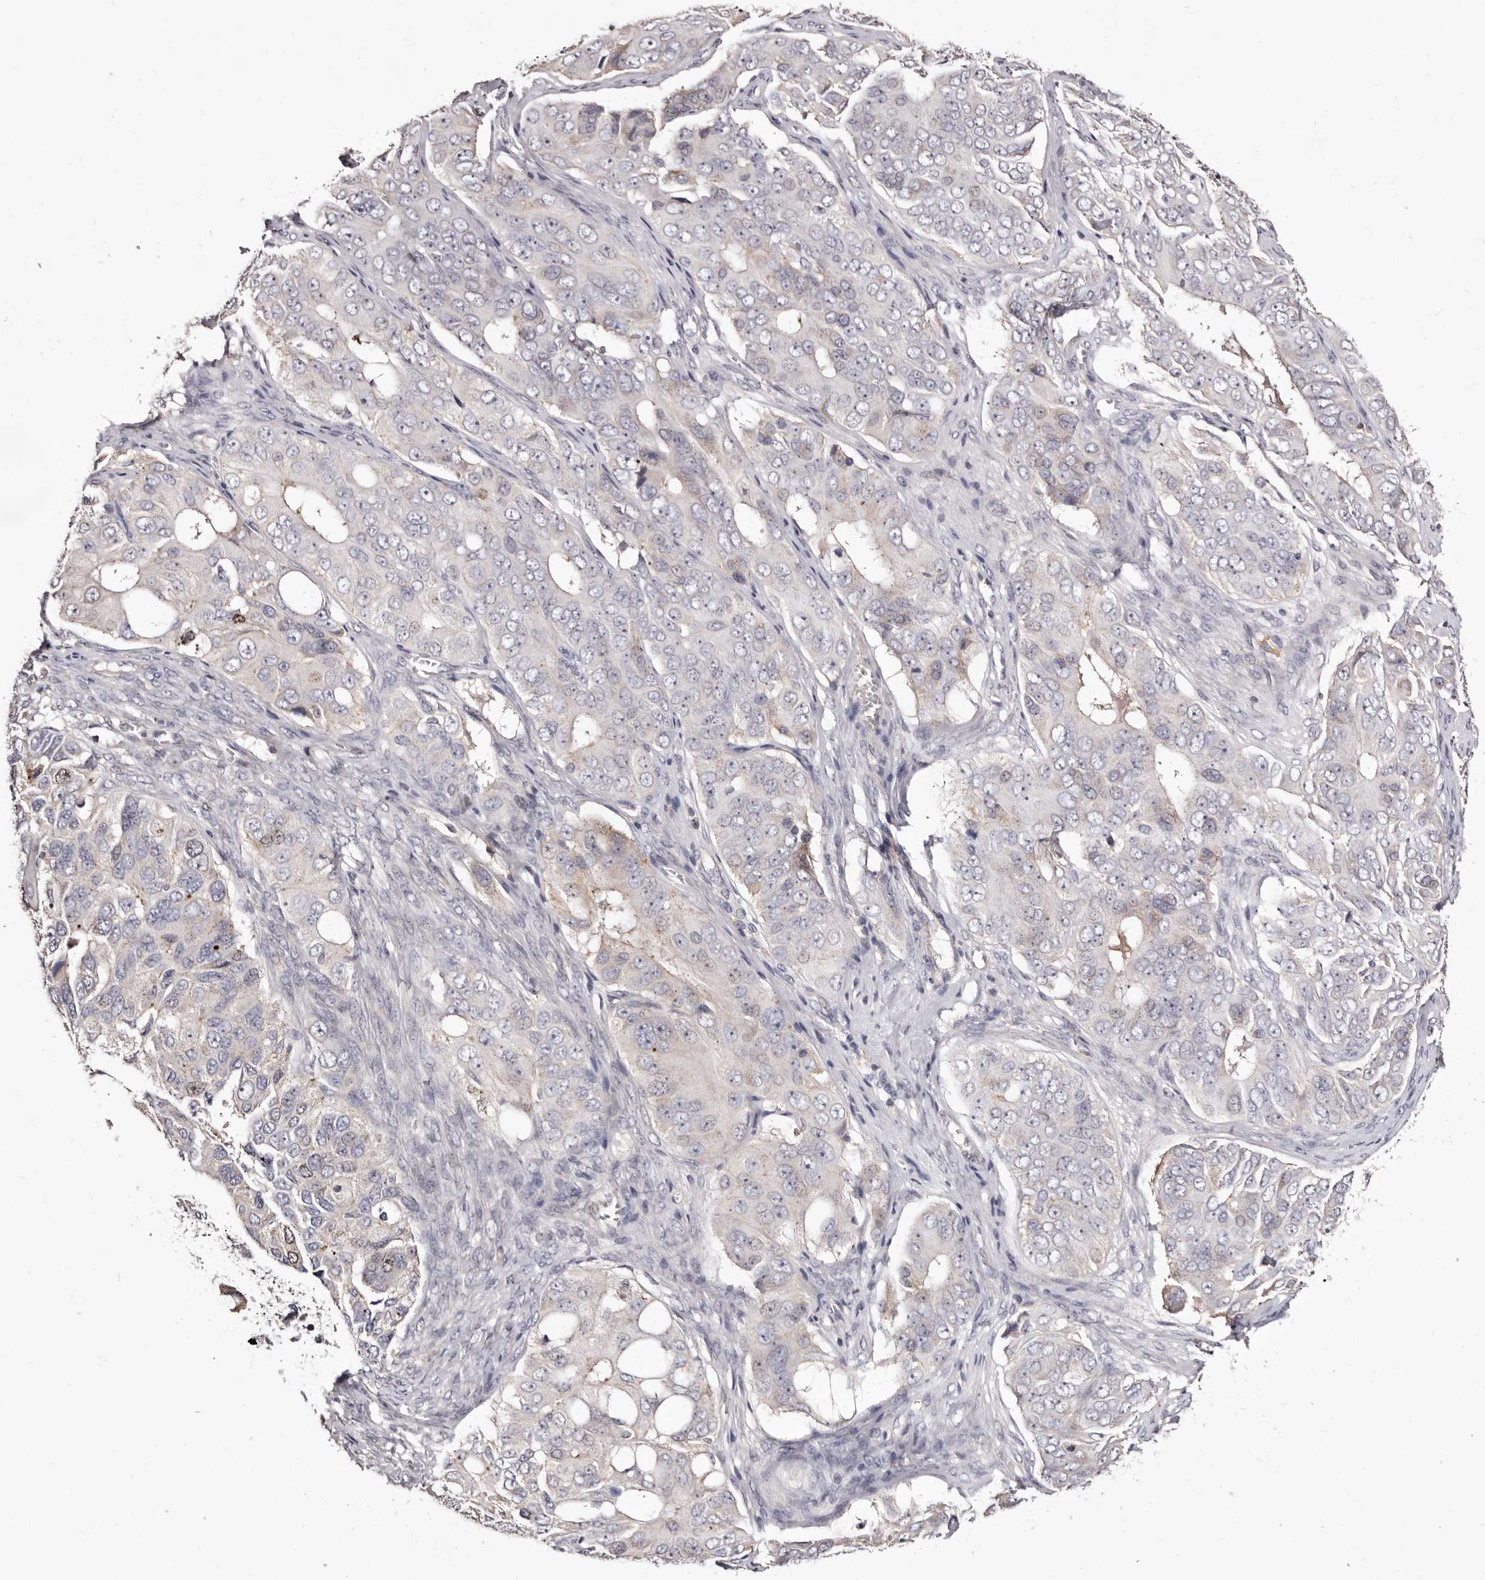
{"staining": {"intensity": "weak", "quantity": "<25%", "location": "nuclear"}, "tissue": "ovarian cancer", "cell_type": "Tumor cells", "image_type": "cancer", "snomed": [{"axis": "morphology", "description": "Carcinoma, endometroid"}, {"axis": "topography", "description": "Ovary"}], "caption": "This is a histopathology image of immunohistochemistry (IHC) staining of ovarian endometroid carcinoma, which shows no staining in tumor cells.", "gene": "CDCA8", "patient": {"sex": "female", "age": 51}}